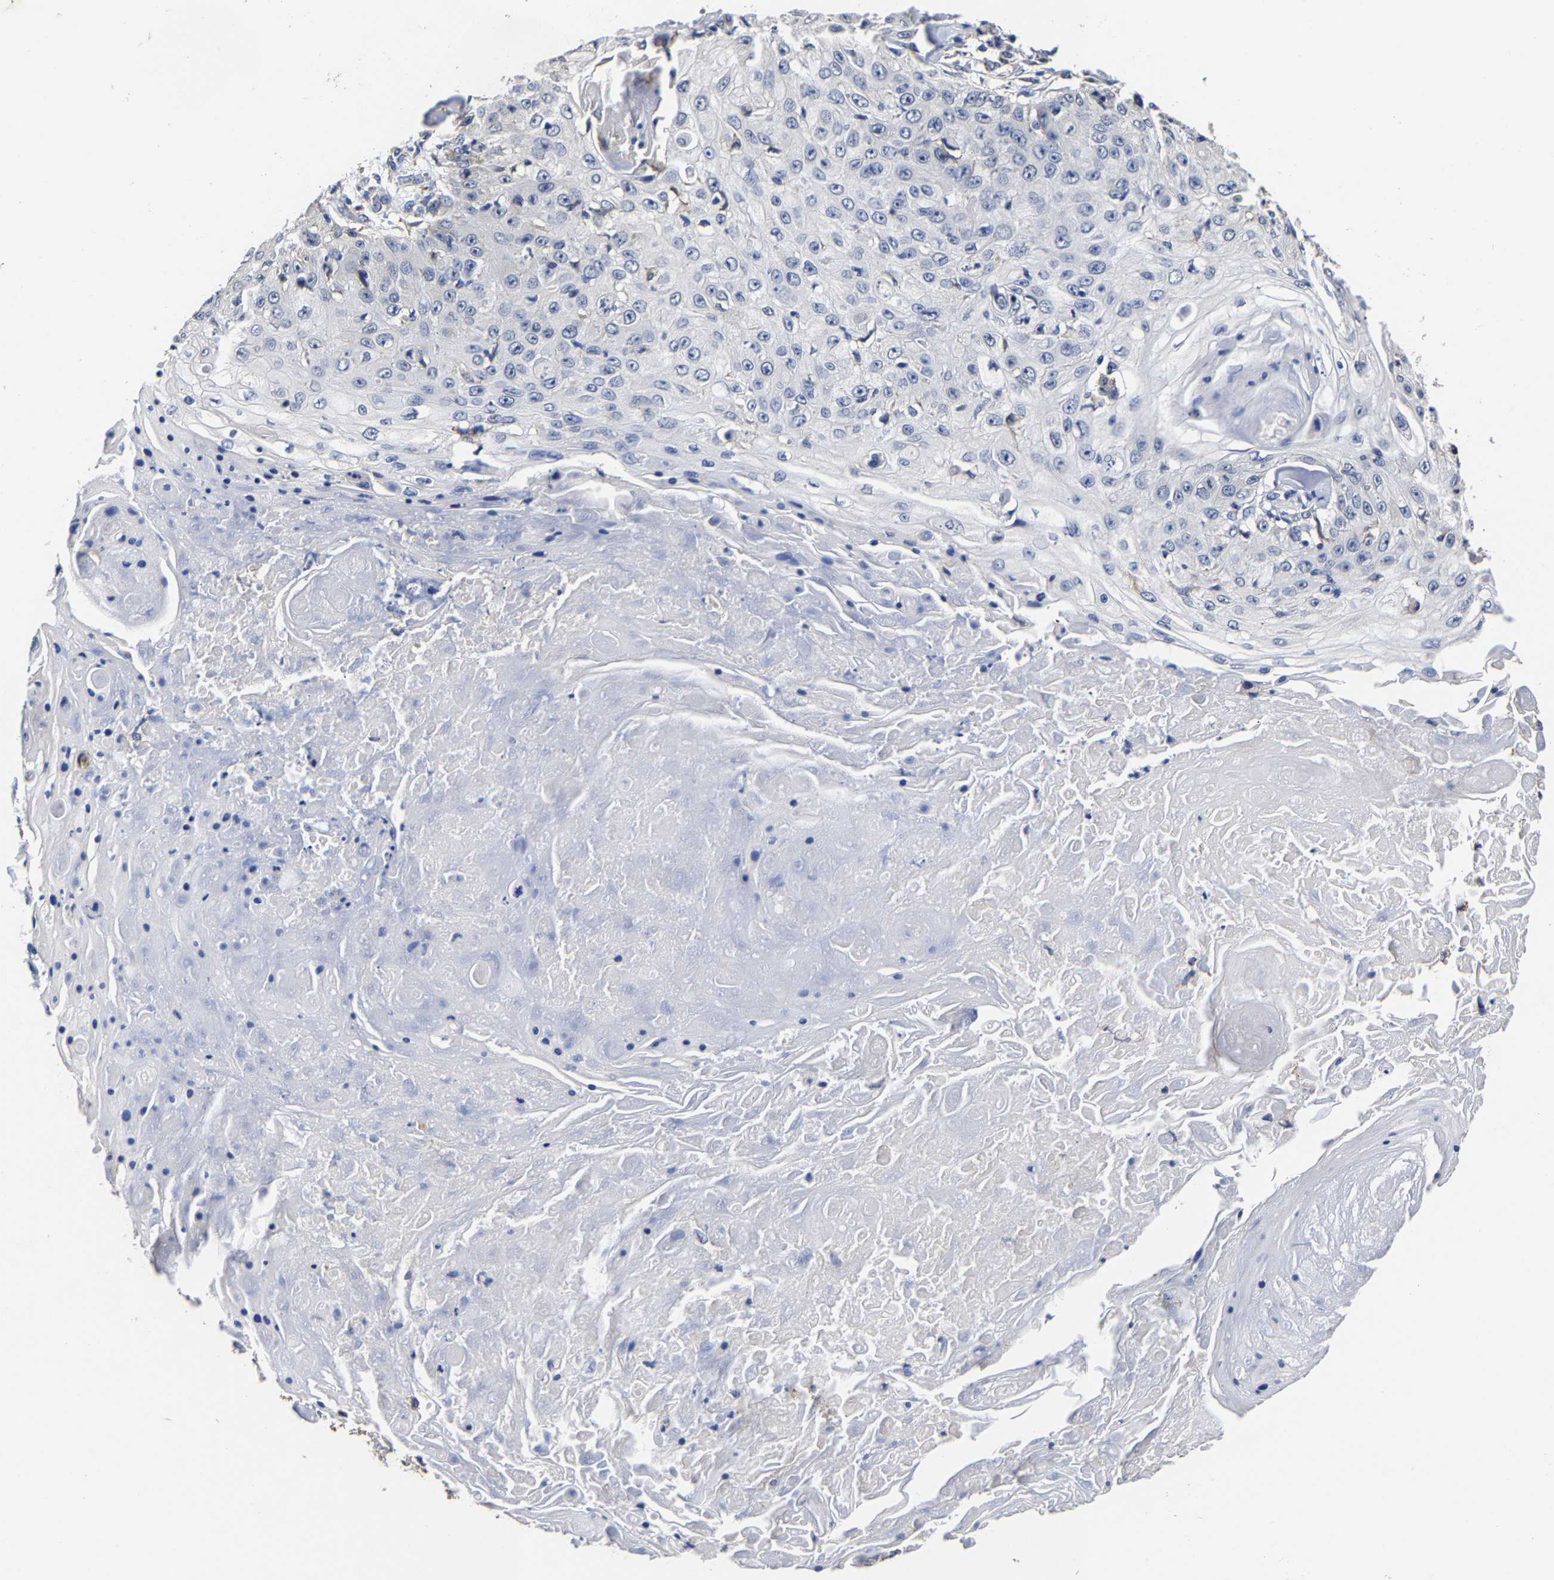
{"staining": {"intensity": "negative", "quantity": "none", "location": "none"}, "tissue": "skin cancer", "cell_type": "Tumor cells", "image_type": "cancer", "snomed": [{"axis": "morphology", "description": "Squamous cell carcinoma, NOS"}, {"axis": "topography", "description": "Skin"}], "caption": "This image is of squamous cell carcinoma (skin) stained with immunohistochemistry (IHC) to label a protein in brown with the nuclei are counter-stained blue. There is no expression in tumor cells. Nuclei are stained in blue.", "gene": "AASS", "patient": {"sex": "male", "age": 86}}